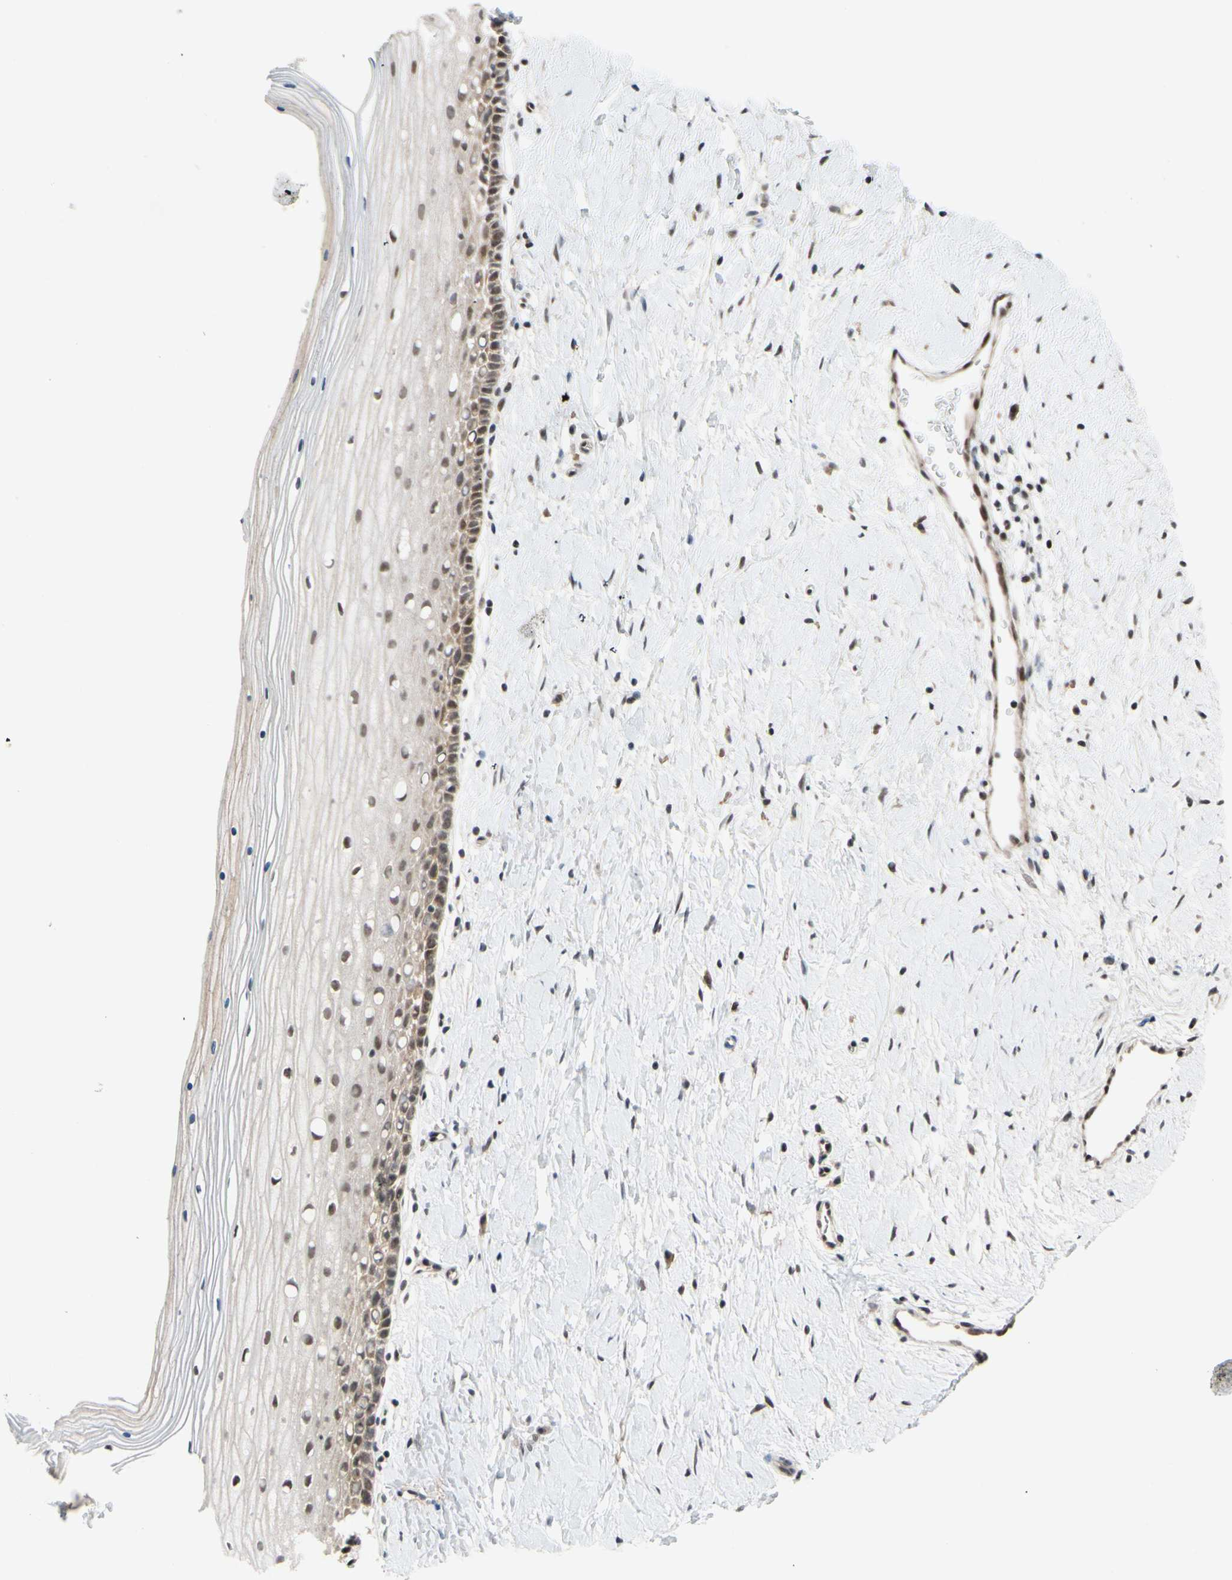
{"staining": {"intensity": "moderate", "quantity": ">75%", "location": "nuclear"}, "tissue": "cervix", "cell_type": "Glandular cells", "image_type": "normal", "snomed": [{"axis": "morphology", "description": "Normal tissue, NOS"}, {"axis": "topography", "description": "Cervix"}], "caption": "Human cervix stained for a protein (brown) exhibits moderate nuclear positive positivity in about >75% of glandular cells.", "gene": "TAF4", "patient": {"sex": "female", "age": 39}}